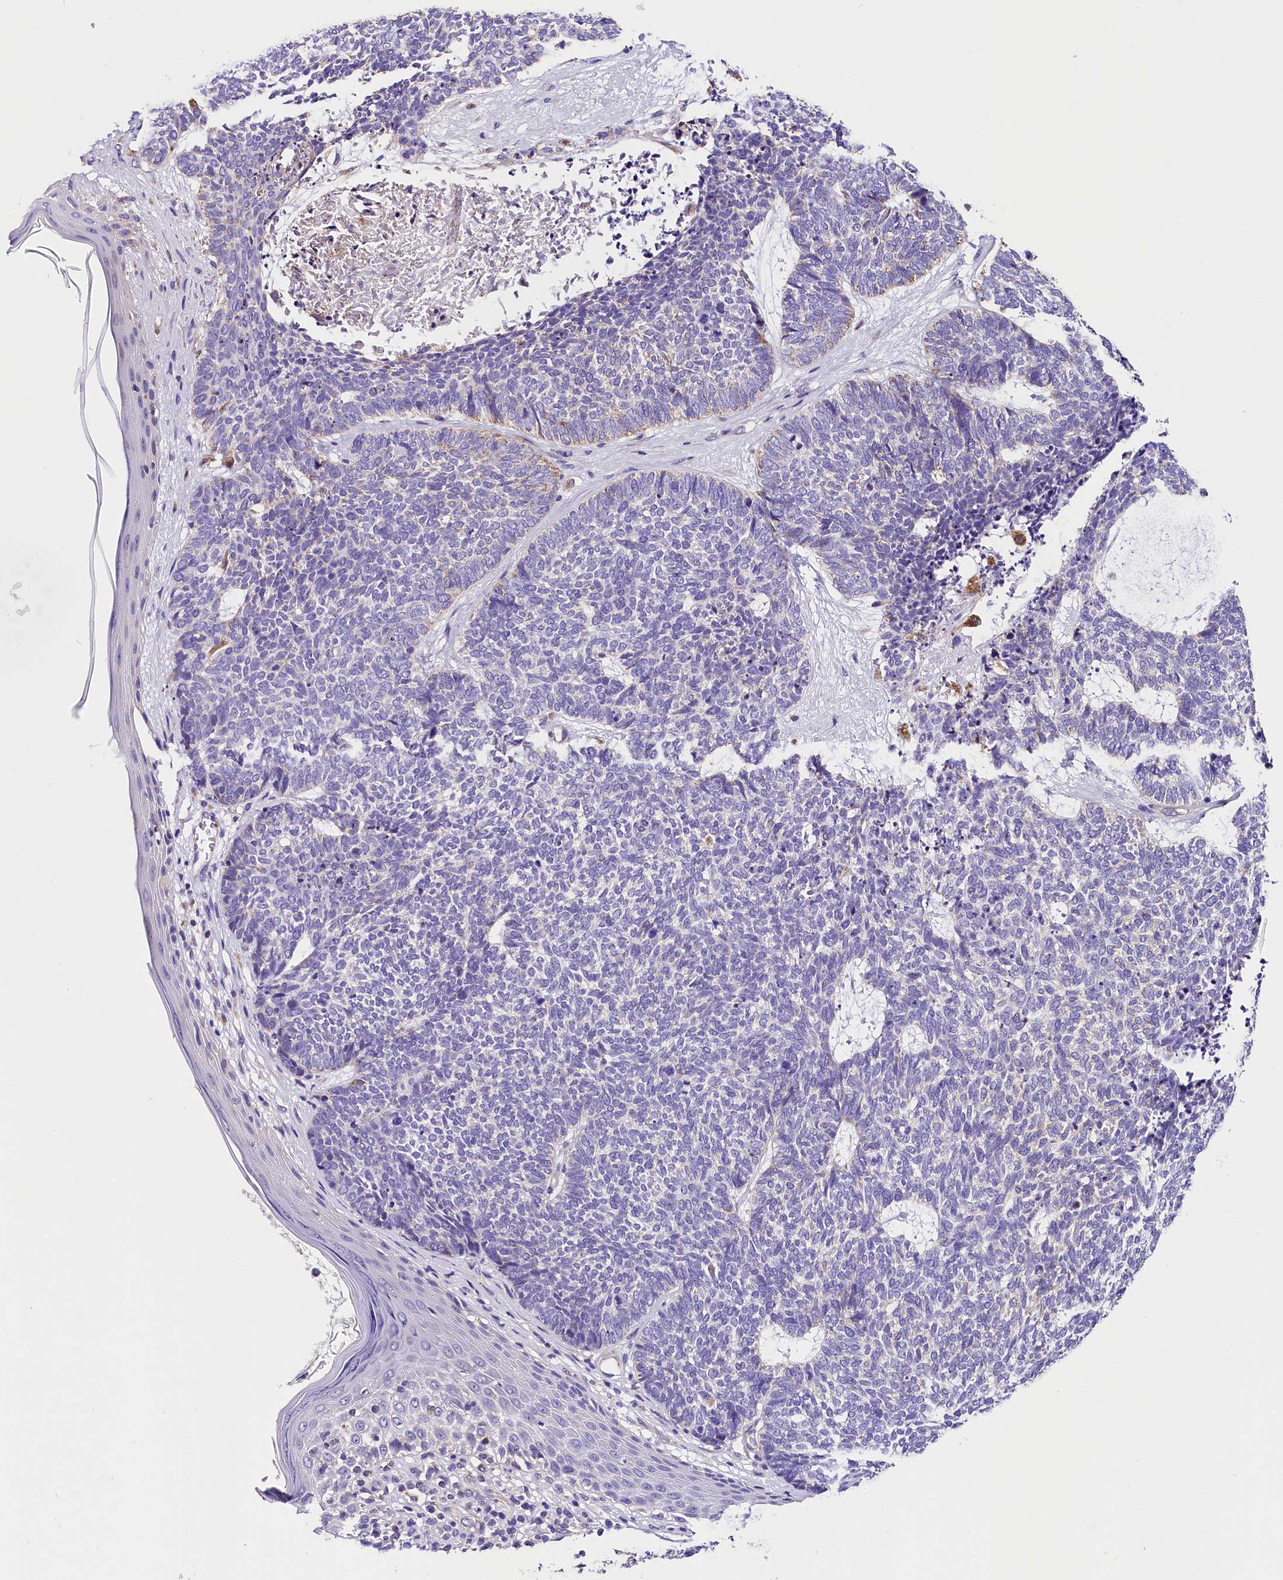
{"staining": {"intensity": "negative", "quantity": "none", "location": "none"}, "tissue": "skin cancer", "cell_type": "Tumor cells", "image_type": "cancer", "snomed": [{"axis": "morphology", "description": "Basal cell carcinoma"}, {"axis": "topography", "description": "Skin"}], "caption": "Immunohistochemistry (IHC) image of neoplastic tissue: human skin cancer (basal cell carcinoma) stained with DAB reveals no significant protein expression in tumor cells.", "gene": "ACAA2", "patient": {"sex": "female", "age": 84}}